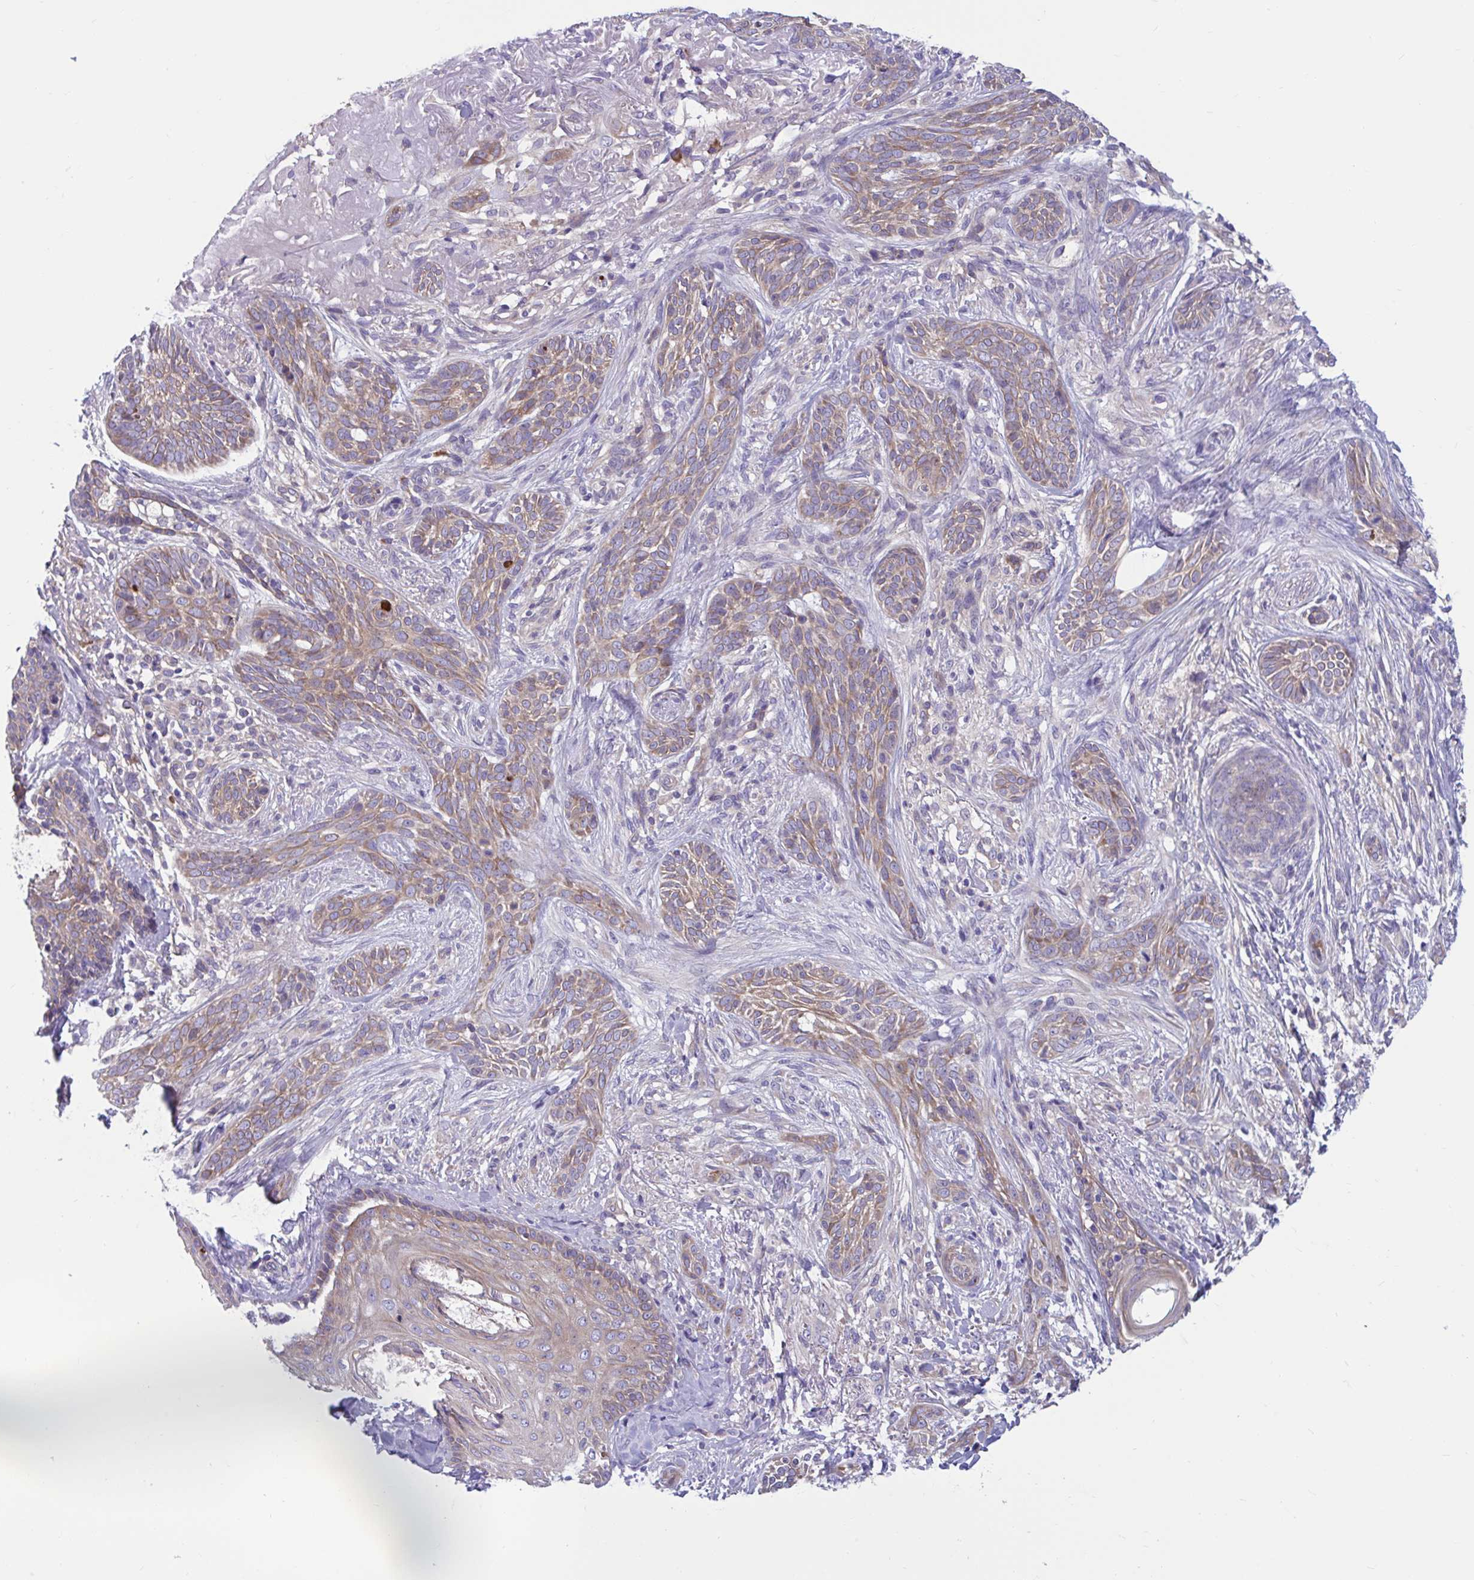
{"staining": {"intensity": "moderate", "quantity": ">75%", "location": "cytoplasmic/membranous"}, "tissue": "skin cancer", "cell_type": "Tumor cells", "image_type": "cancer", "snomed": [{"axis": "morphology", "description": "Basal cell carcinoma"}, {"axis": "topography", "description": "Skin"}], "caption": "Basal cell carcinoma (skin) stained with immunohistochemistry reveals moderate cytoplasmic/membranous positivity in approximately >75% of tumor cells.", "gene": "WBP1", "patient": {"sex": "male", "age": 75}}